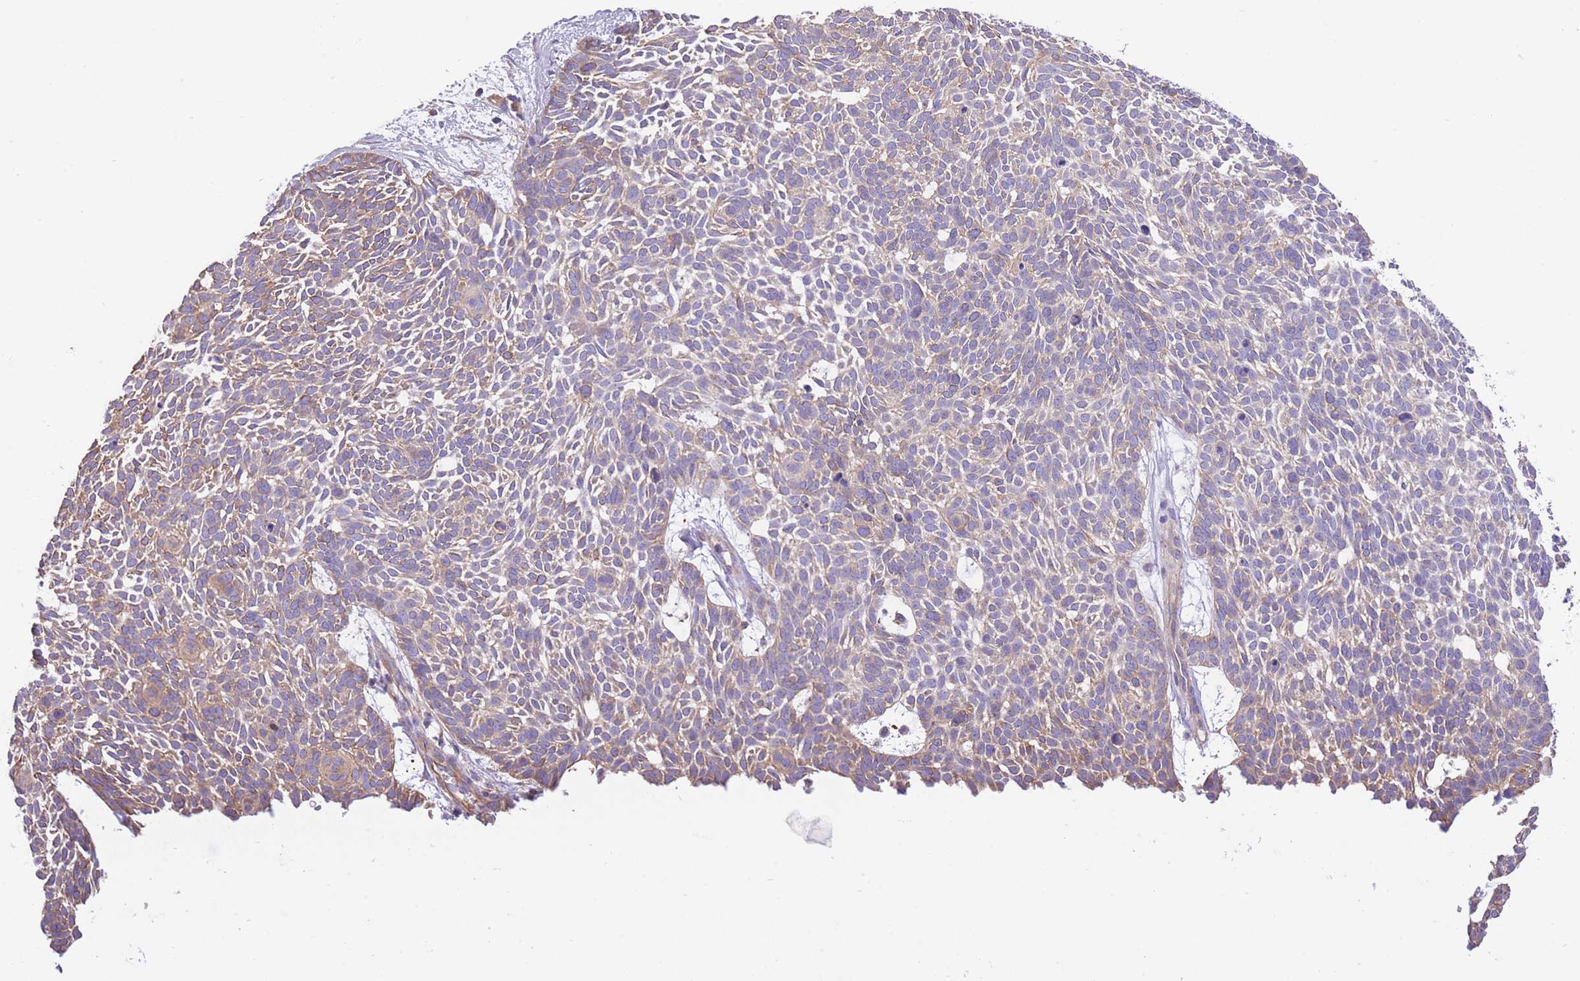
{"staining": {"intensity": "weak", "quantity": ">75%", "location": "cytoplasmic/membranous"}, "tissue": "skin cancer", "cell_type": "Tumor cells", "image_type": "cancer", "snomed": [{"axis": "morphology", "description": "Basal cell carcinoma"}, {"axis": "topography", "description": "Skin"}], "caption": "Tumor cells exhibit weak cytoplasmic/membranous expression in about >75% of cells in skin cancer (basal cell carcinoma).", "gene": "RHOU", "patient": {"sex": "male", "age": 61}}